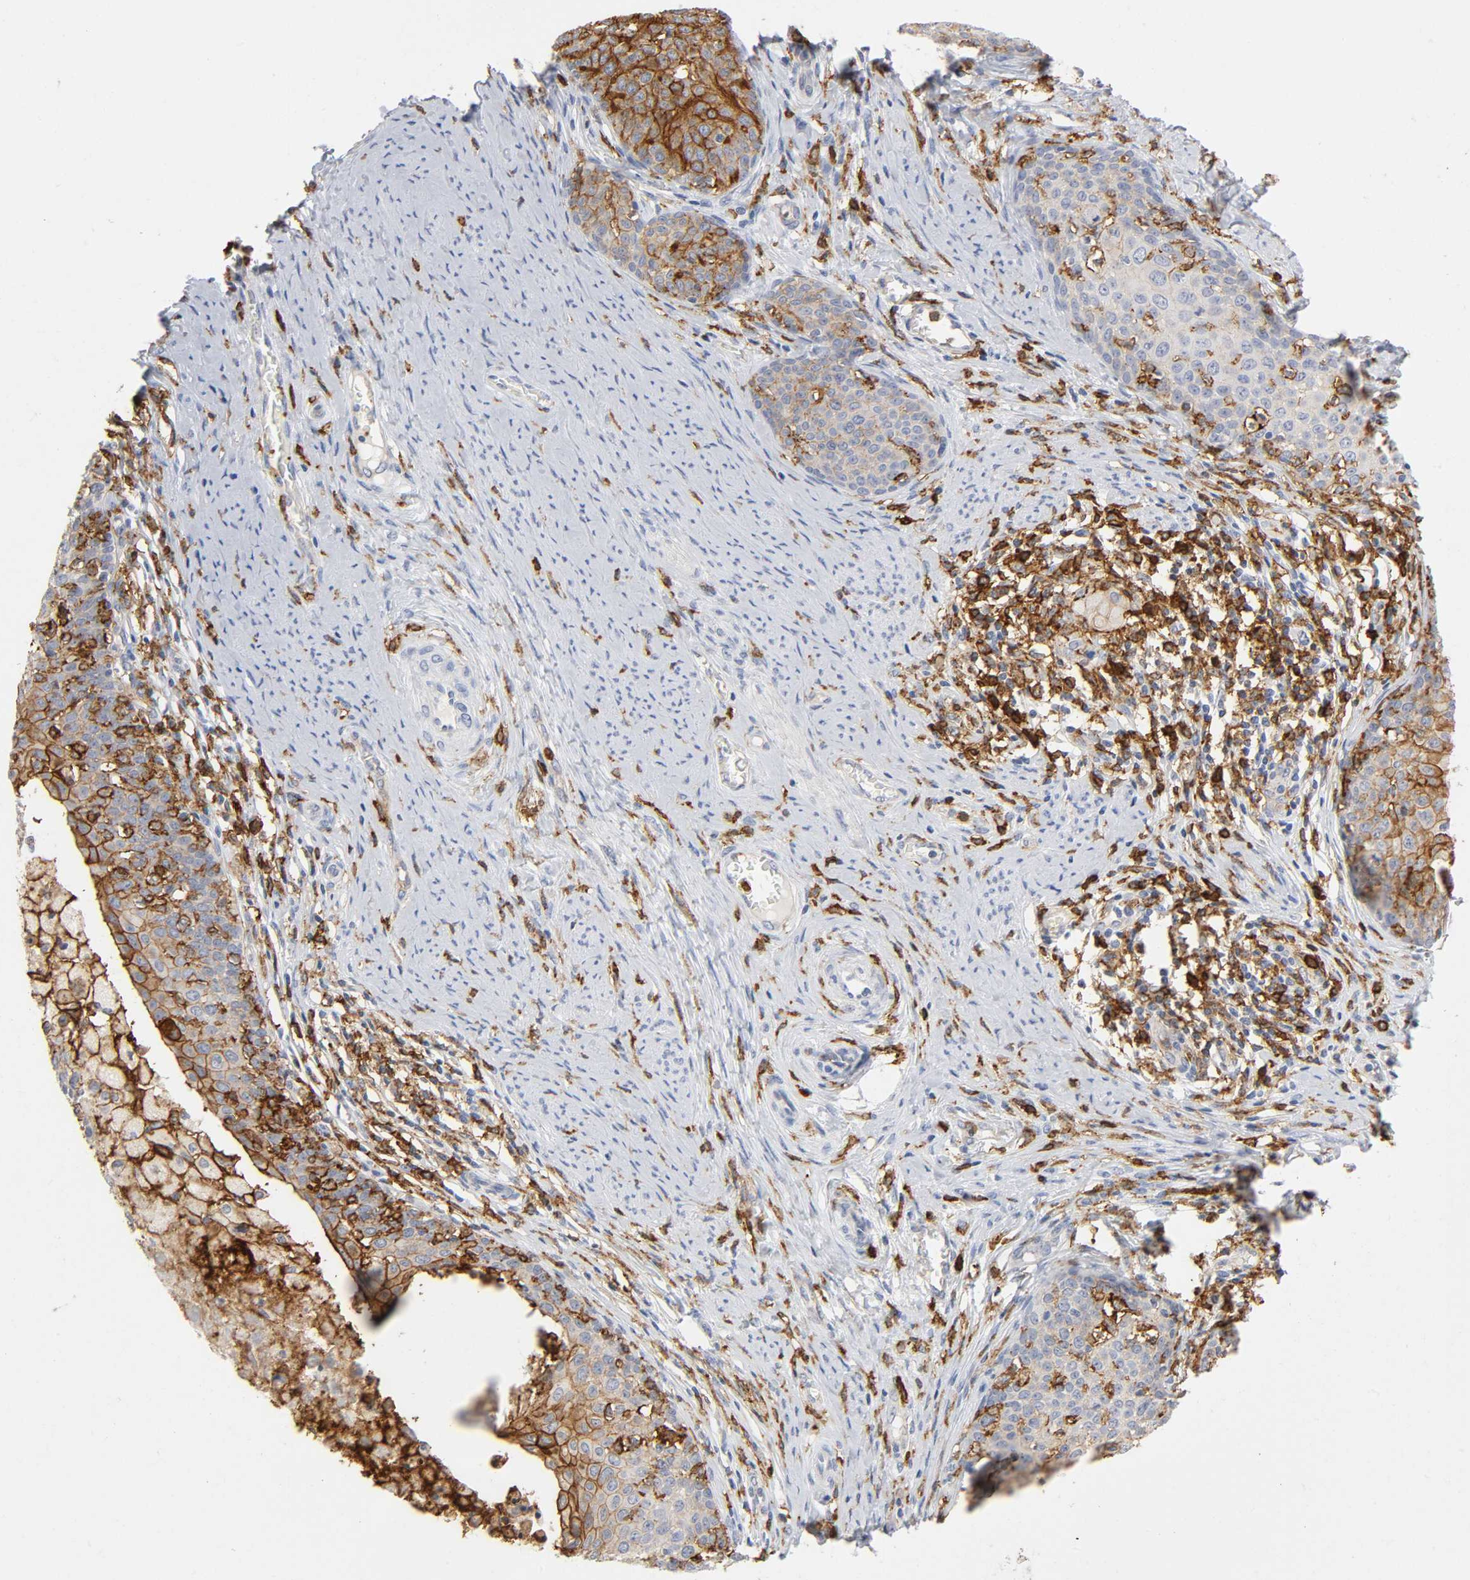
{"staining": {"intensity": "moderate", "quantity": ">75%", "location": "cytoplasmic/membranous"}, "tissue": "cervical cancer", "cell_type": "Tumor cells", "image_type": "cancer", "snomed": [{"axis": "morphology", "description": "Squamous cell carcinoma, NOS"}, {"axis": "morphology", "description": "Adenocarcinoma, NOS"}, {"axis": "topography", "description": "Cervix"}], "caption": "Immunohistochemistry (IHC) photomicrograph of neoplastic tissue: cervical cancer stained using immunohistochemistry (IHC) demonstrates medium levels of moderate protein expression localized specifically in the cytoplasmic/membranous of tumor cells, appearing as a cytoplasmic/membranous brown color.", "gene": "LYN", "patient": {"sex": "female", "age": 52}}